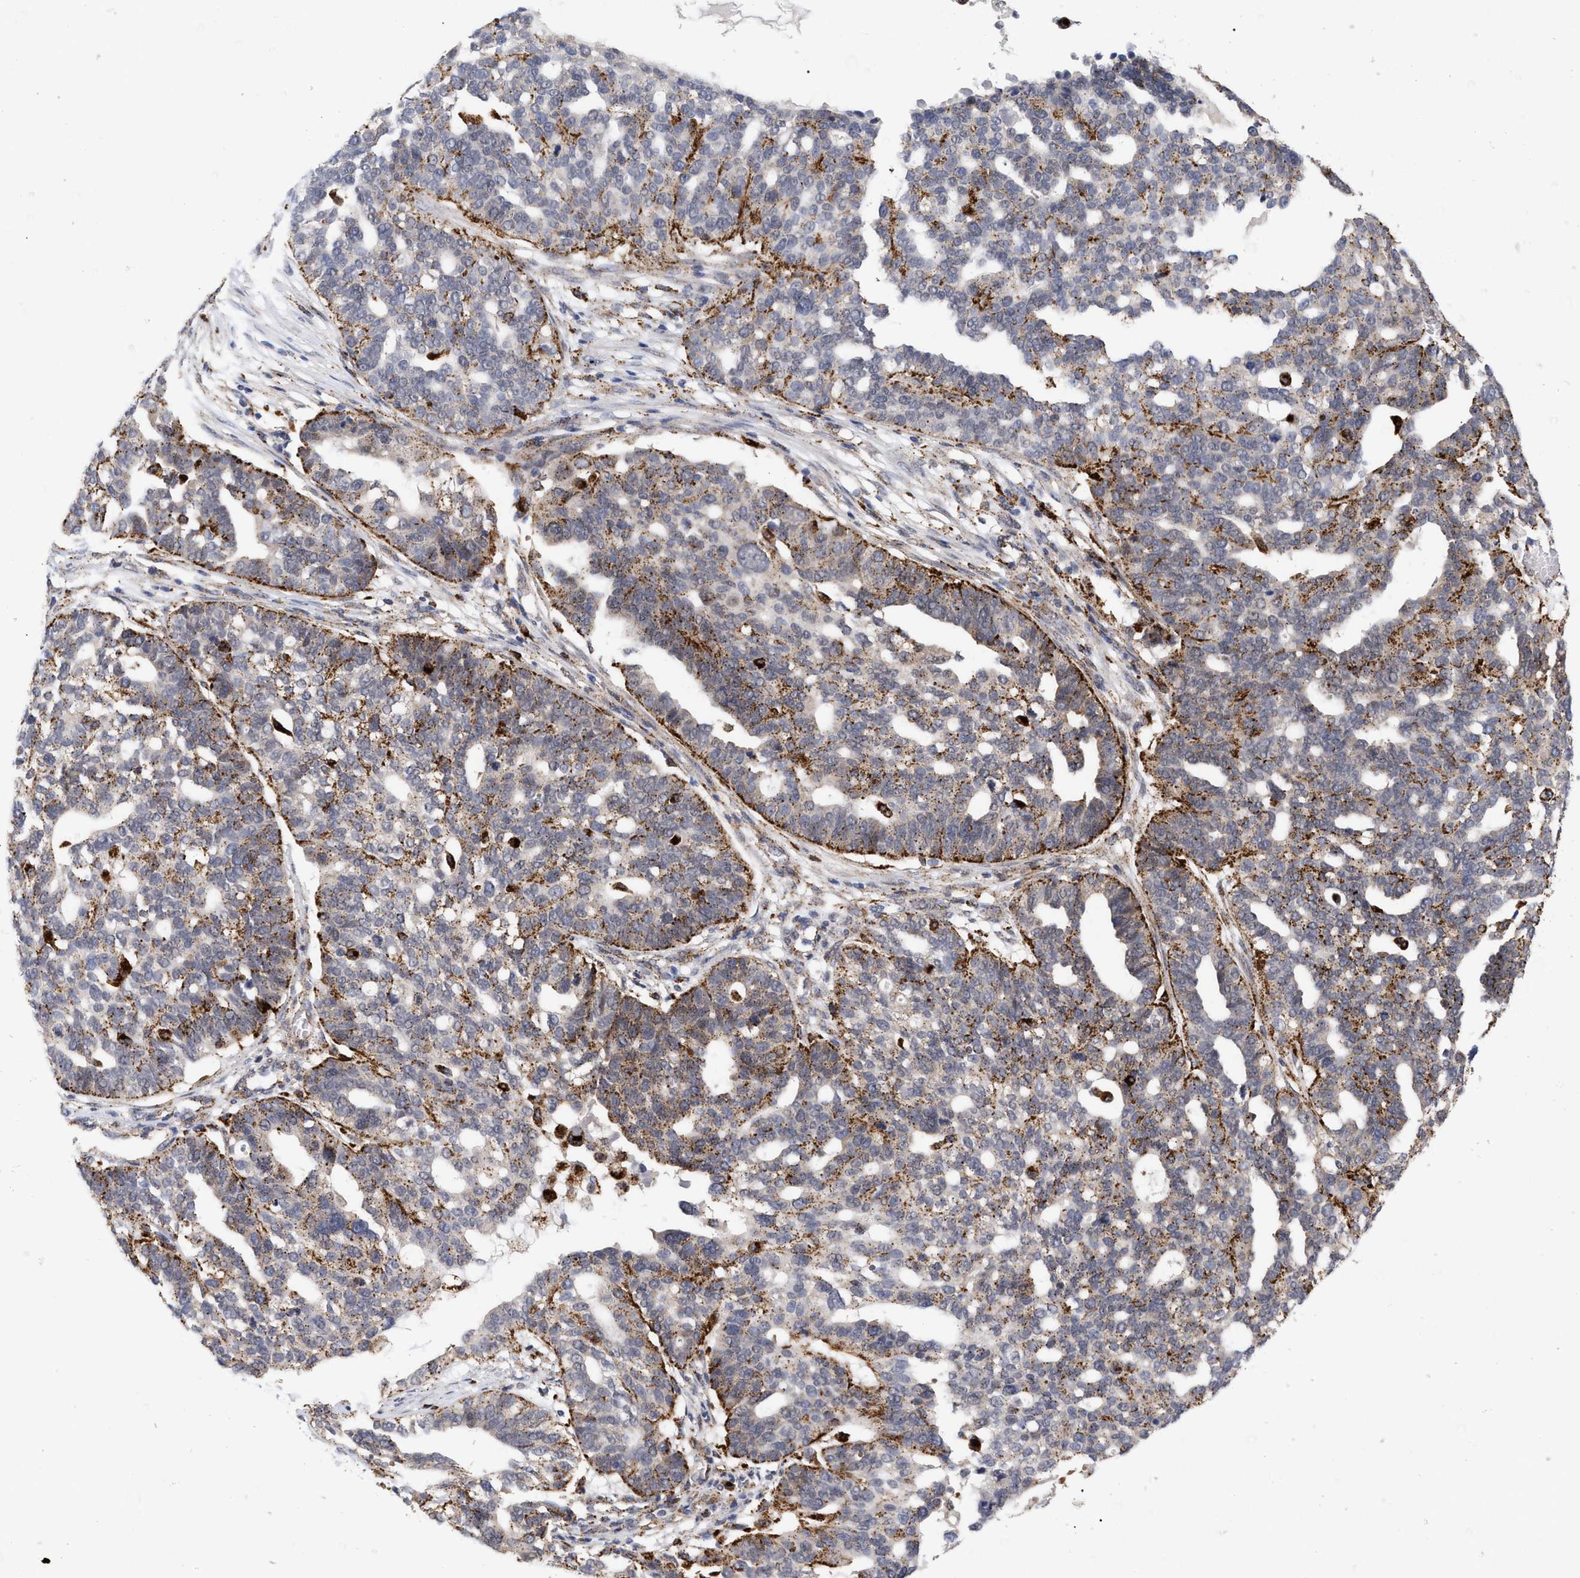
{"staining": {"intensity": "moderate", "quantity": ">75%", "location": "cytoplasmic/membranous"}, "tissue": "ovarian cancer", "cell_type": "Tumor cells", "image_type": "cancer", "snomed": [{"axis": "morphology", "description": "Cystadenocarcinoma, serous, NOS"}, {"axis": "topography", "description": "Ovary"}], "caption": "Brown immunohistochemical staining in human ovarian serous cystadenocarcinoma reveals moderate cytoplasmic/membranous staining in approximately >75% of tumor cells.", "gene": "UPF1", "patient": {"sex": "female", "age": 59}}